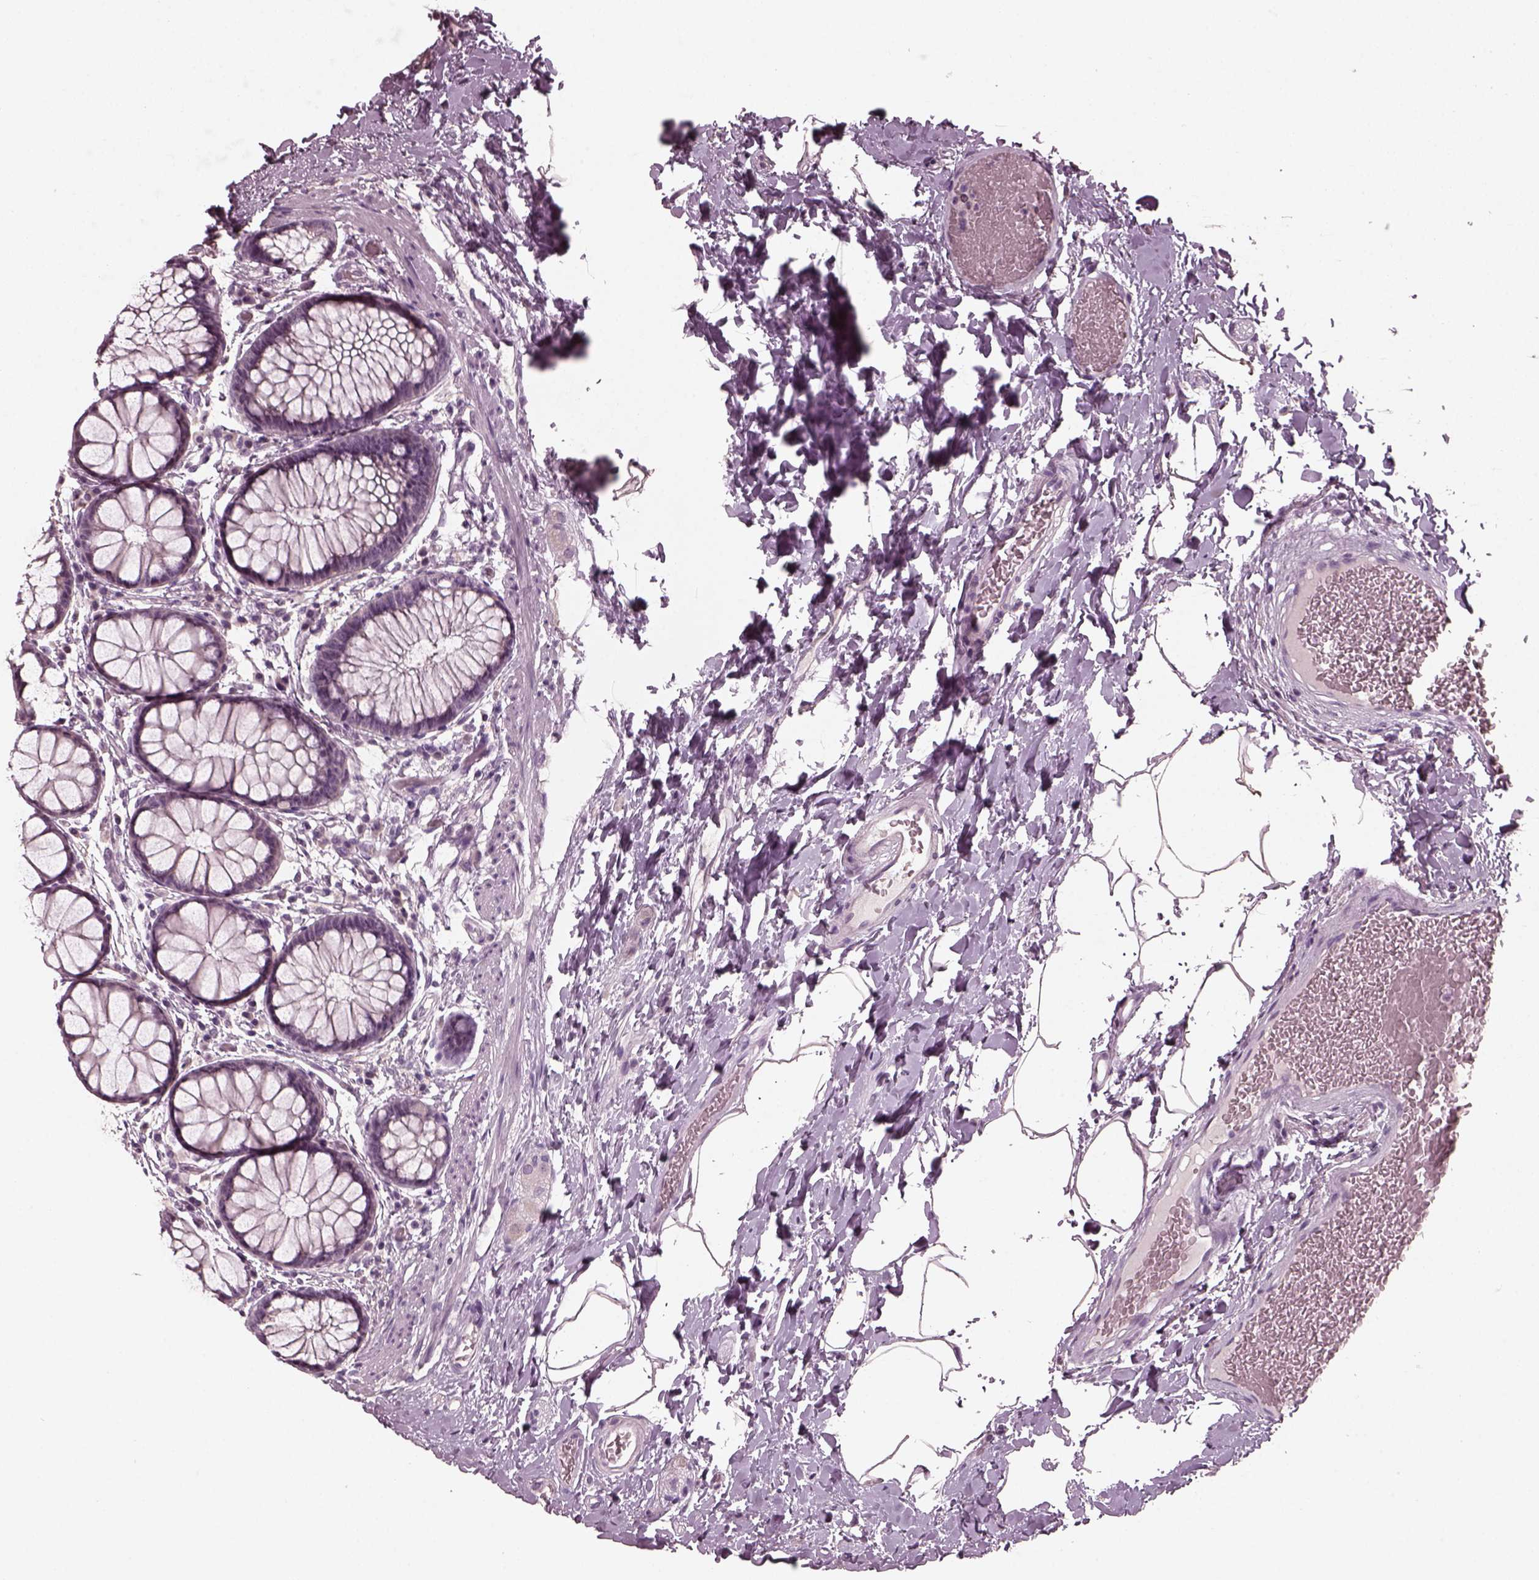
{"staining": {"intensity": "negative", "quantity": "none", "location": "none"}, "tissue": "rectum", "cell_type": "Glandular cells", "image_type": "normal", "snomed": [{"axis": "morphology", "description": "Normal tissue, NOS"}, {"axis": "topography", "description": "Rectum"}], "caption": "IHC of unremarkable rectum displays no positivity in glandular cells. (Stains: DAB IHC with hematoxylin counter stain, Microscopy: brightfield microscopy at high magnification).", "gene": "RCVRN", "patient": {"sex": "female", "age": 62}}